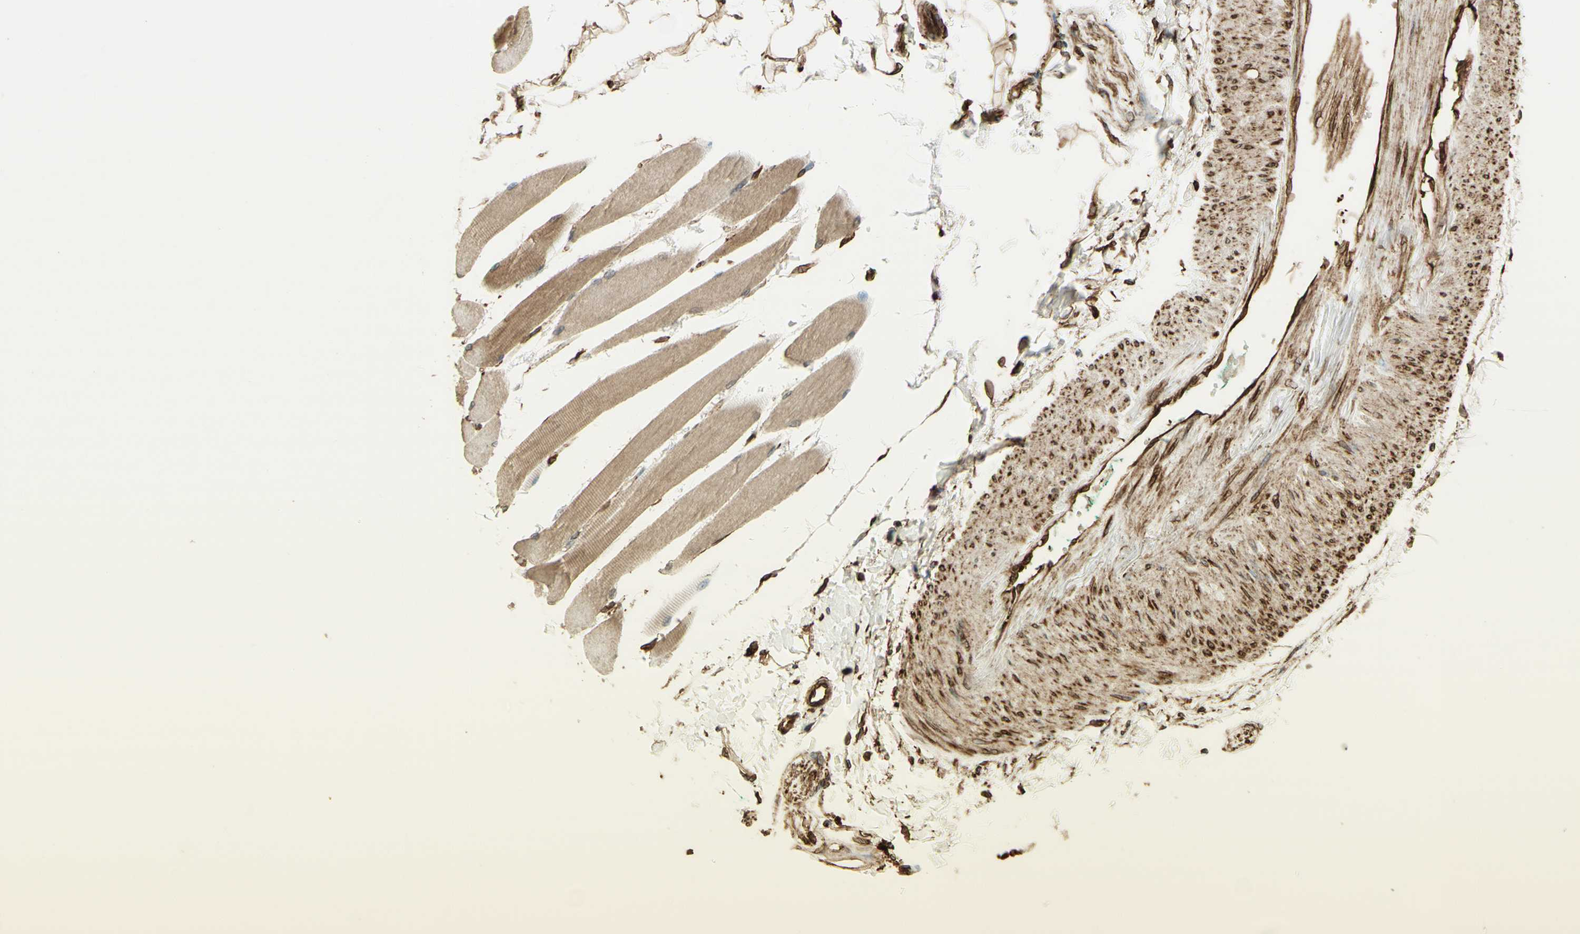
{"staining": {"intensity": "weak", "quantity": ">75%", "location": "cytoplasmic/membranous"}, "tissue": "skeletal muscle", "cell_type": "Myocytes", "image_type": "normal", "snomed": [{"axis": "morphology", "description": "Normal tissue, NOS"}, {"axis": "topography", "description": "Skeletal muscle"}, {"axis": "topography", "description": "Oral tissue"}, {"axis": "topography", "description": "Peripheral nerve tissue"}], "caption": "An image showing weak cytoplasmic/membranous staining in about >75% of myocytes in normal skeletal muscle, as visualized by brown immunohistochemical staining.", "gene": "CANX", "patient": {"sex": "female", "age": 84}}